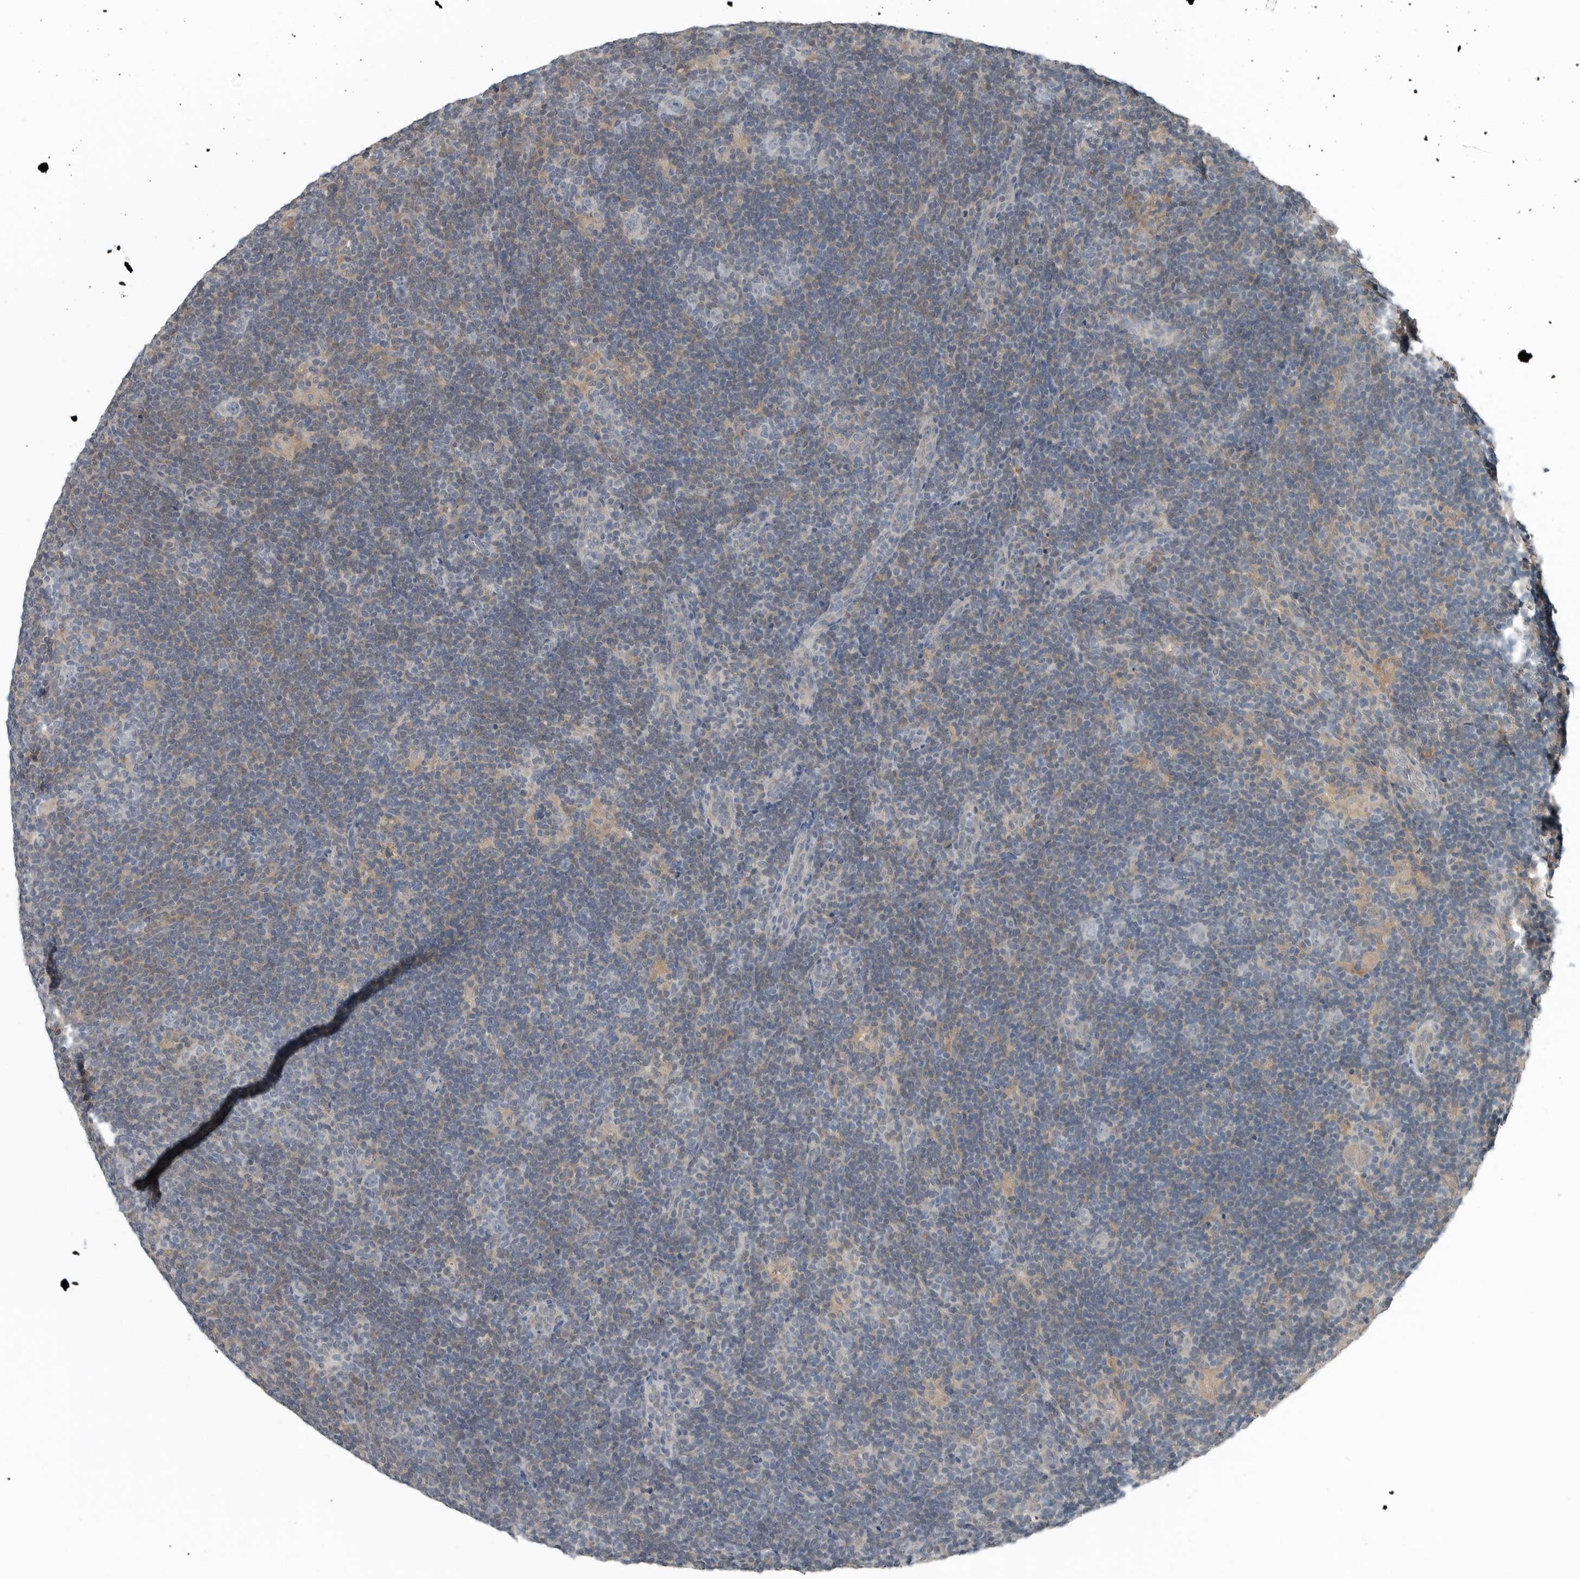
{"staining": {"intensity": "negative", "quantity": "none", "location": "none"}, "tissue": "lymphoma", "cell_type": "Tumor cells", "image_type": "cancer", "snomed": [{"axis": "morphology", "description": "Hodgkin's disease, NOS"}, {"axis": "topography", "description": "Lymph node"}], "caption": "Tumor cells are negative for brown protein staining in lymphoma. Brightfield microscopy of IHC stained with DAB (3,3'-diaminobenzidine) (brown) and hematoxylin (blue), captured at high magnification.", "gene": "KYAT1", "patient": {"sex": "female", "age": 57}}